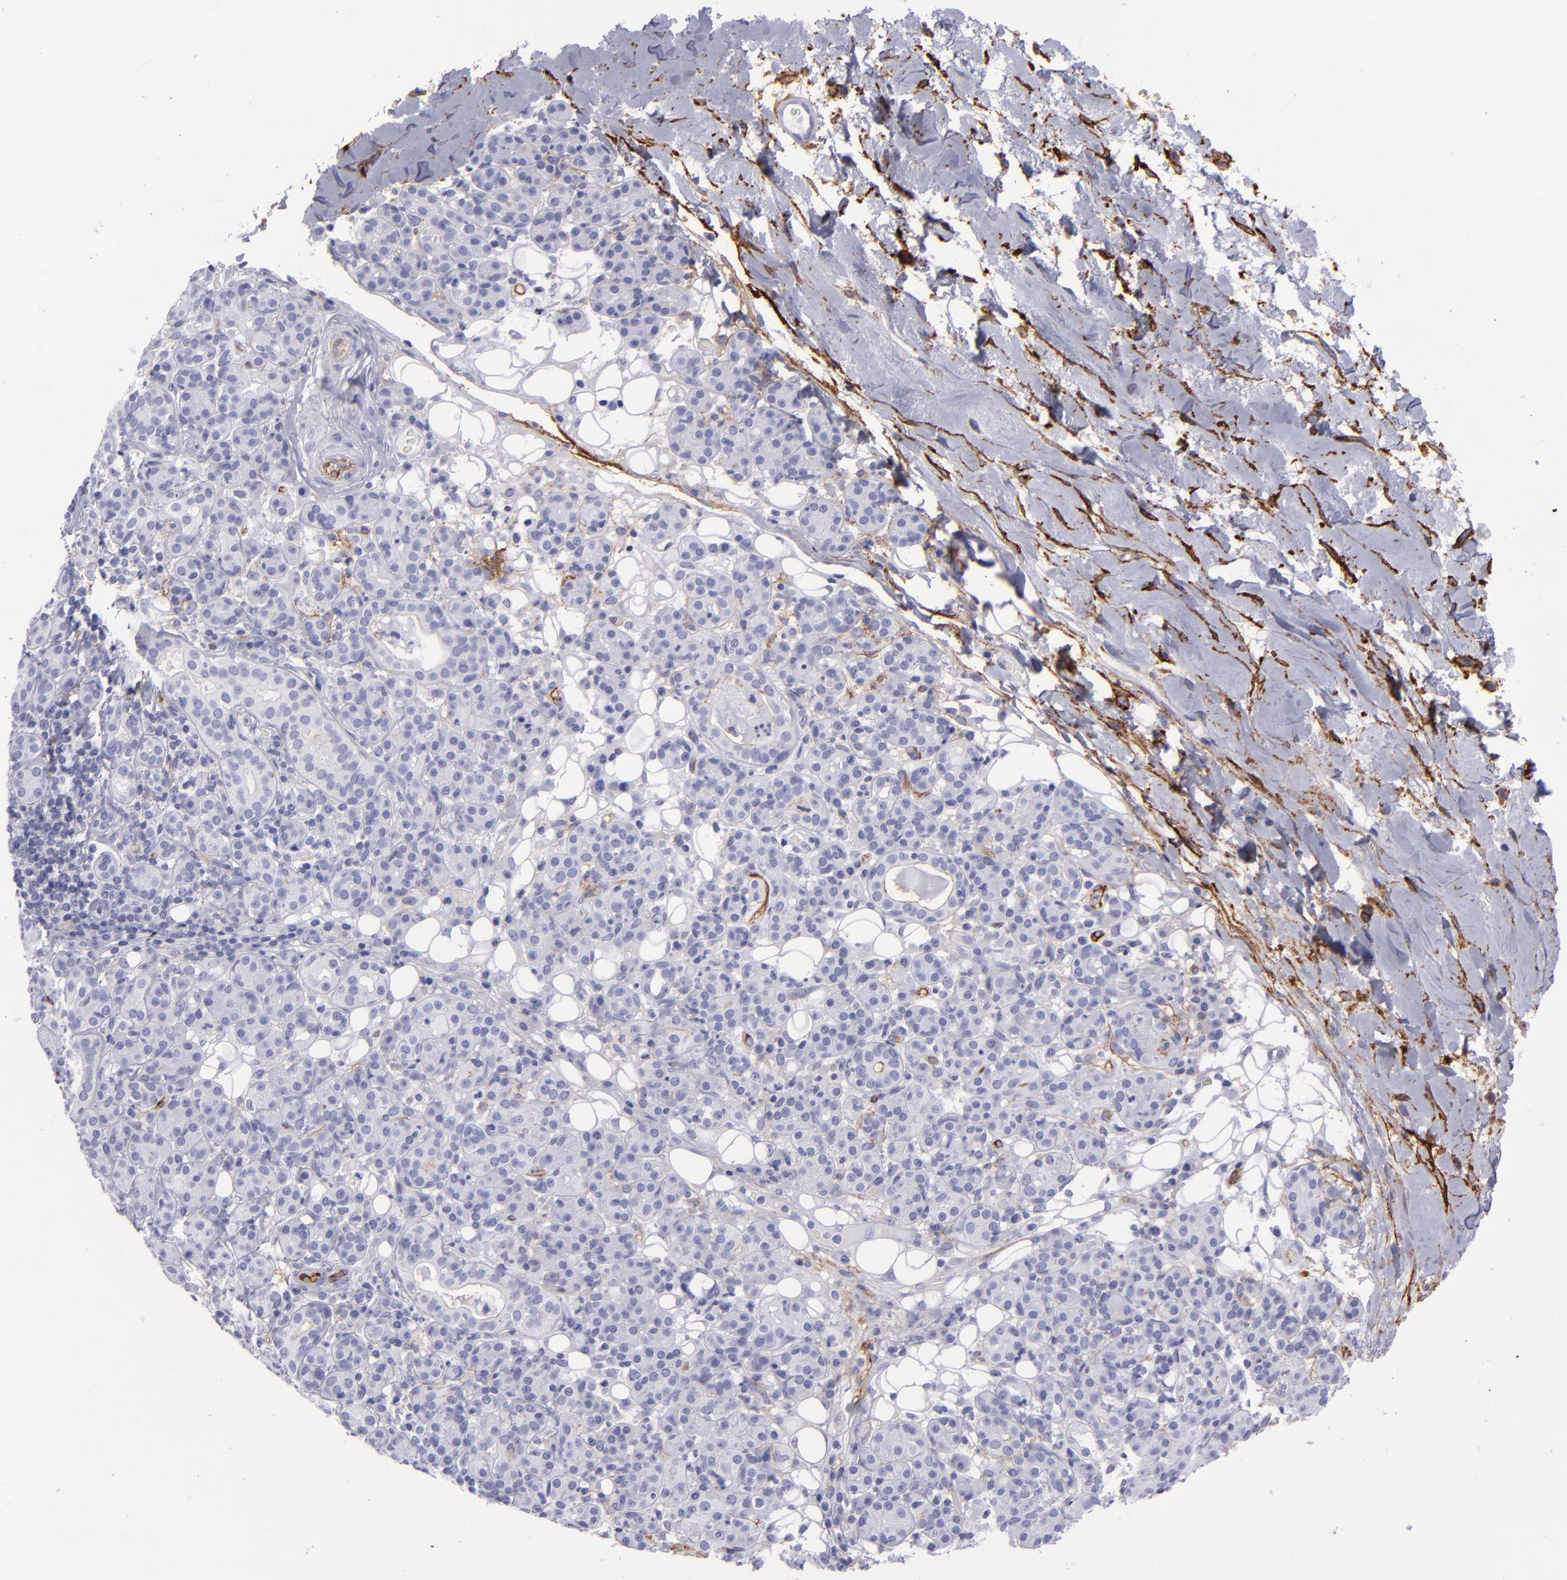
{"staining": {"intensity": "negative", "quantity": "none", "location": "none"}, "tissue": "skin cancer", "cell_type": "Tumor cells", "image_type": "cancer", "snomed": [{"axis": "morphology", "description": "Squamous cell carcinoma, NOS"}, {"axis": "topography", "description": "Skin"}], "caption": "The photomicrograph shows no staining of tumor cells in skin cancer. The staining was performed using DAB (3,3'-diaminobenzidine) to visualize the protein expression in brown, while the nuclei were stained in blue with hematoxylin (Magnification: 20x).", "gene": "ACE", "patient": {"sex": "male", "age": 84}}